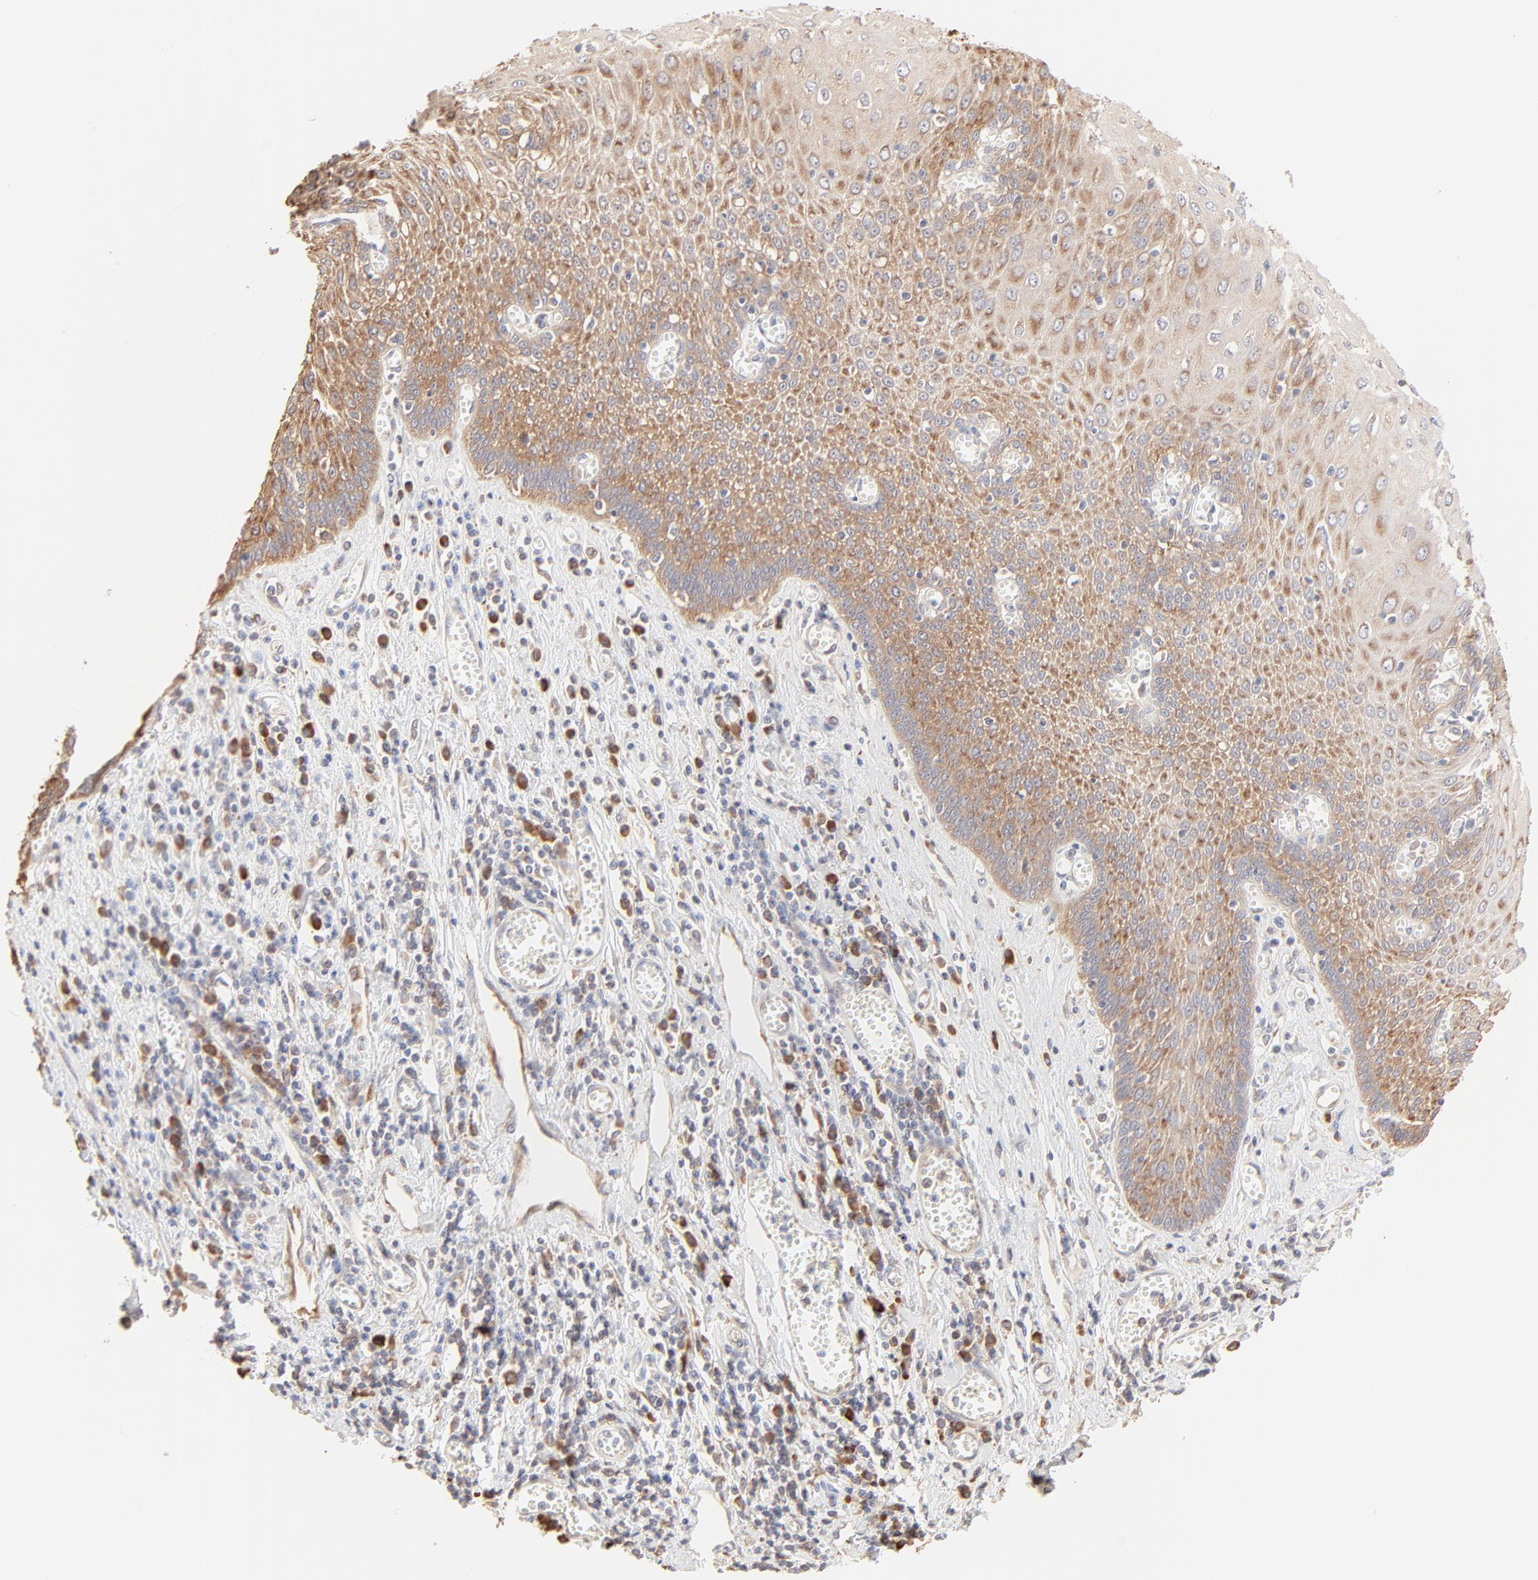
{"staining": {"intensity": "moderate", "quantity": ">75%", "location": "cytoplasmic/membranous"}, "tissue": "esophagus", "cell_type": "Squamous epithelial cells", "image_type": "normal", "snomed": [{"axis": "morphology", "description": "Normal tissue, NOS"}, {"axis": "morphology", "description": "Squamous cell carcinoma, NOS"}, {"axis": "topography", "description": "Esophagus"}], "caption": "Immunohistochemistry of unremarkable esophagus shows medium levels of moderate cytoplasmic/membranous positivity in about >75% of squamous epithelial cells.", "gene": "RPS20", "patient": {"sex": "male", "age": 65}}